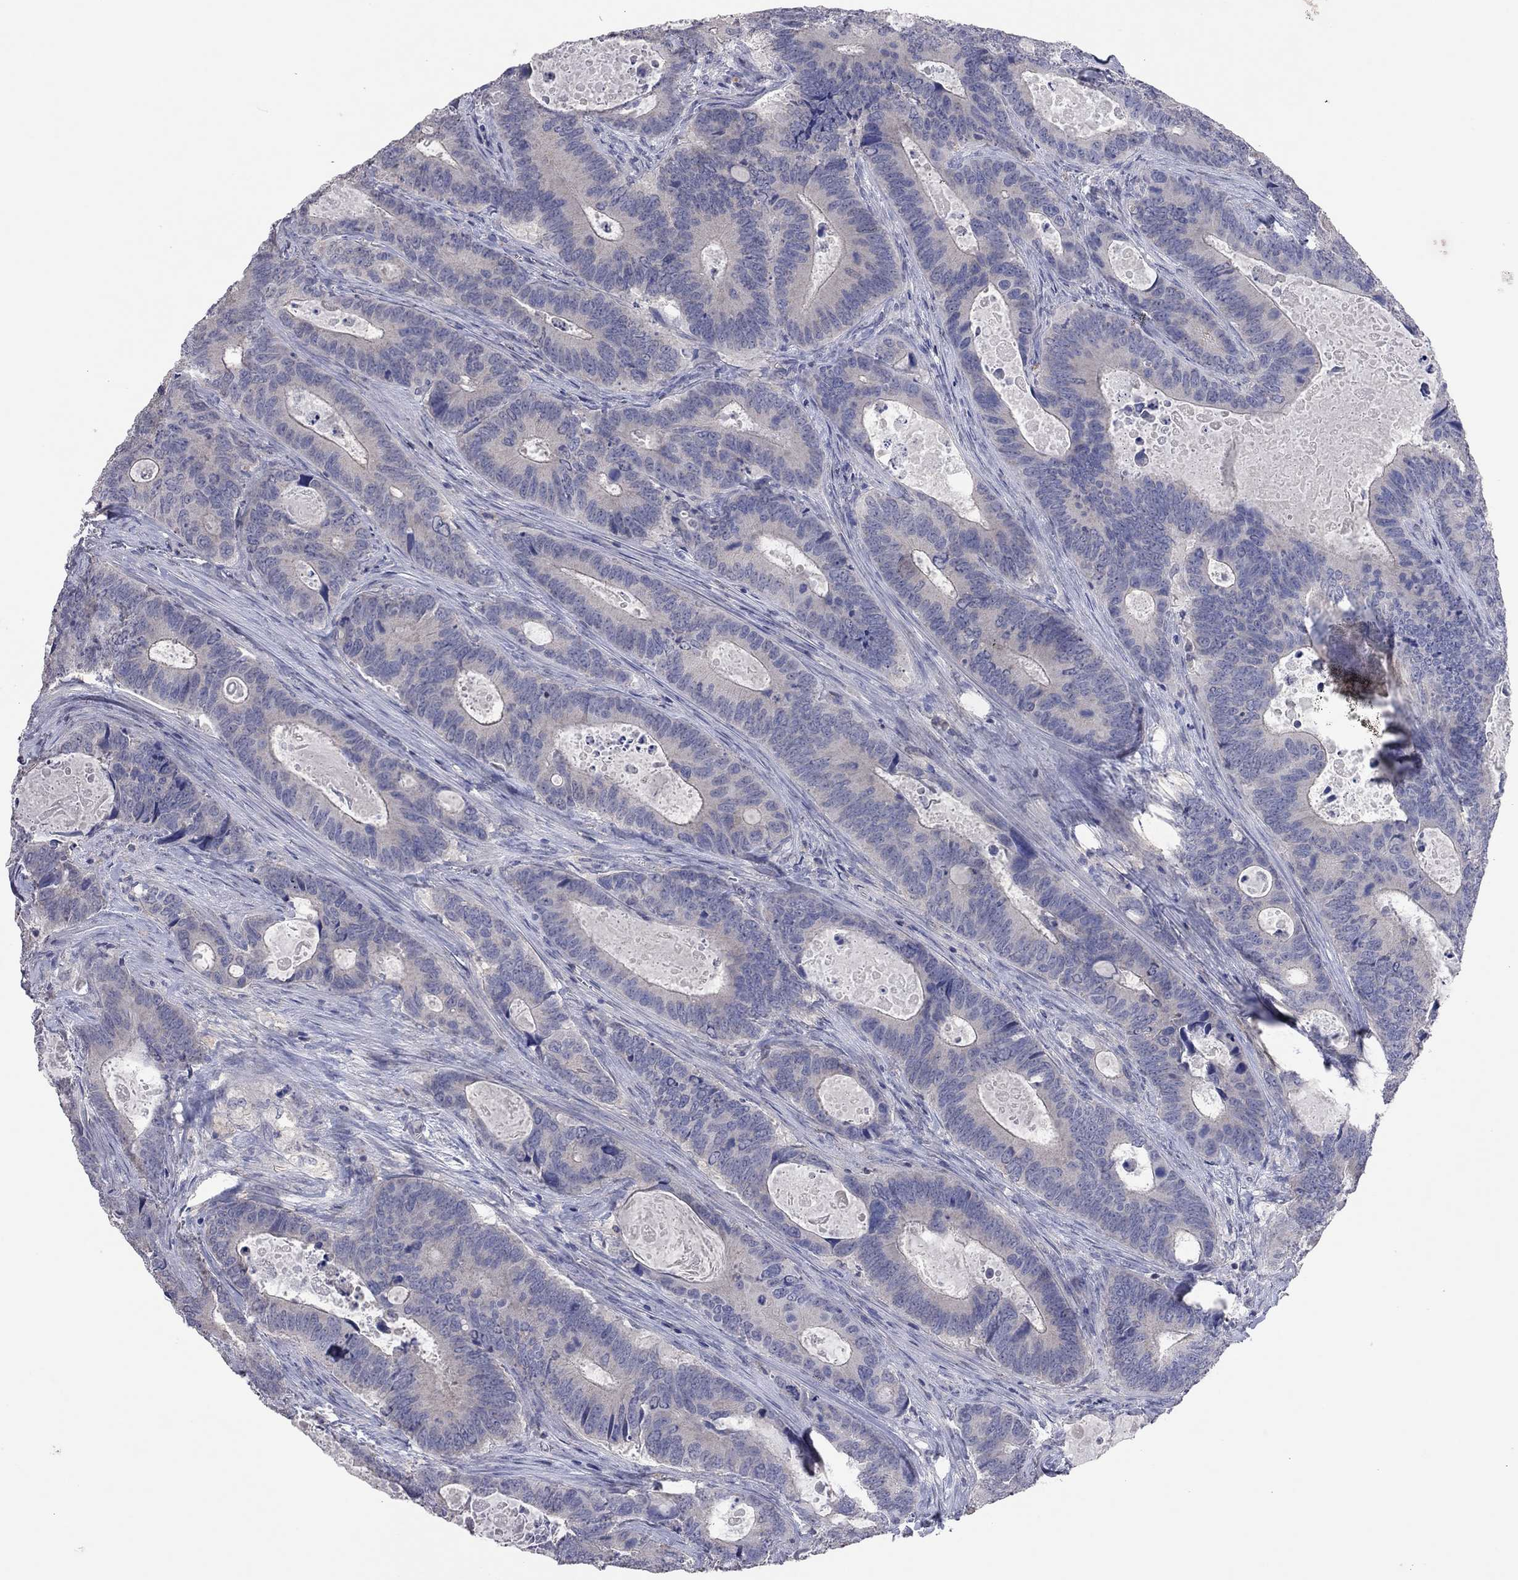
{"staining": {"intensity": "negative", "quantity": "none", "location": "none"}, "tissue": "colorectal cancer", "cell_type": "Tumor cells", "image_type": "cancer", "snomed": [{"axis": "morphology", "description": "Adenocarcinoma, NOS"}, {"axis": "topography", "description": "Colon"}], "caption": "Immunohistochemistry image of neoplastic tissue: adenocarcinoma (colorectal) stained with DAB (3,3'-diaminobenzidine) reveals no significant protein staining in tumor cells.", "gene": "MMP13", "patient": {"sex": "female", "age": 82}}